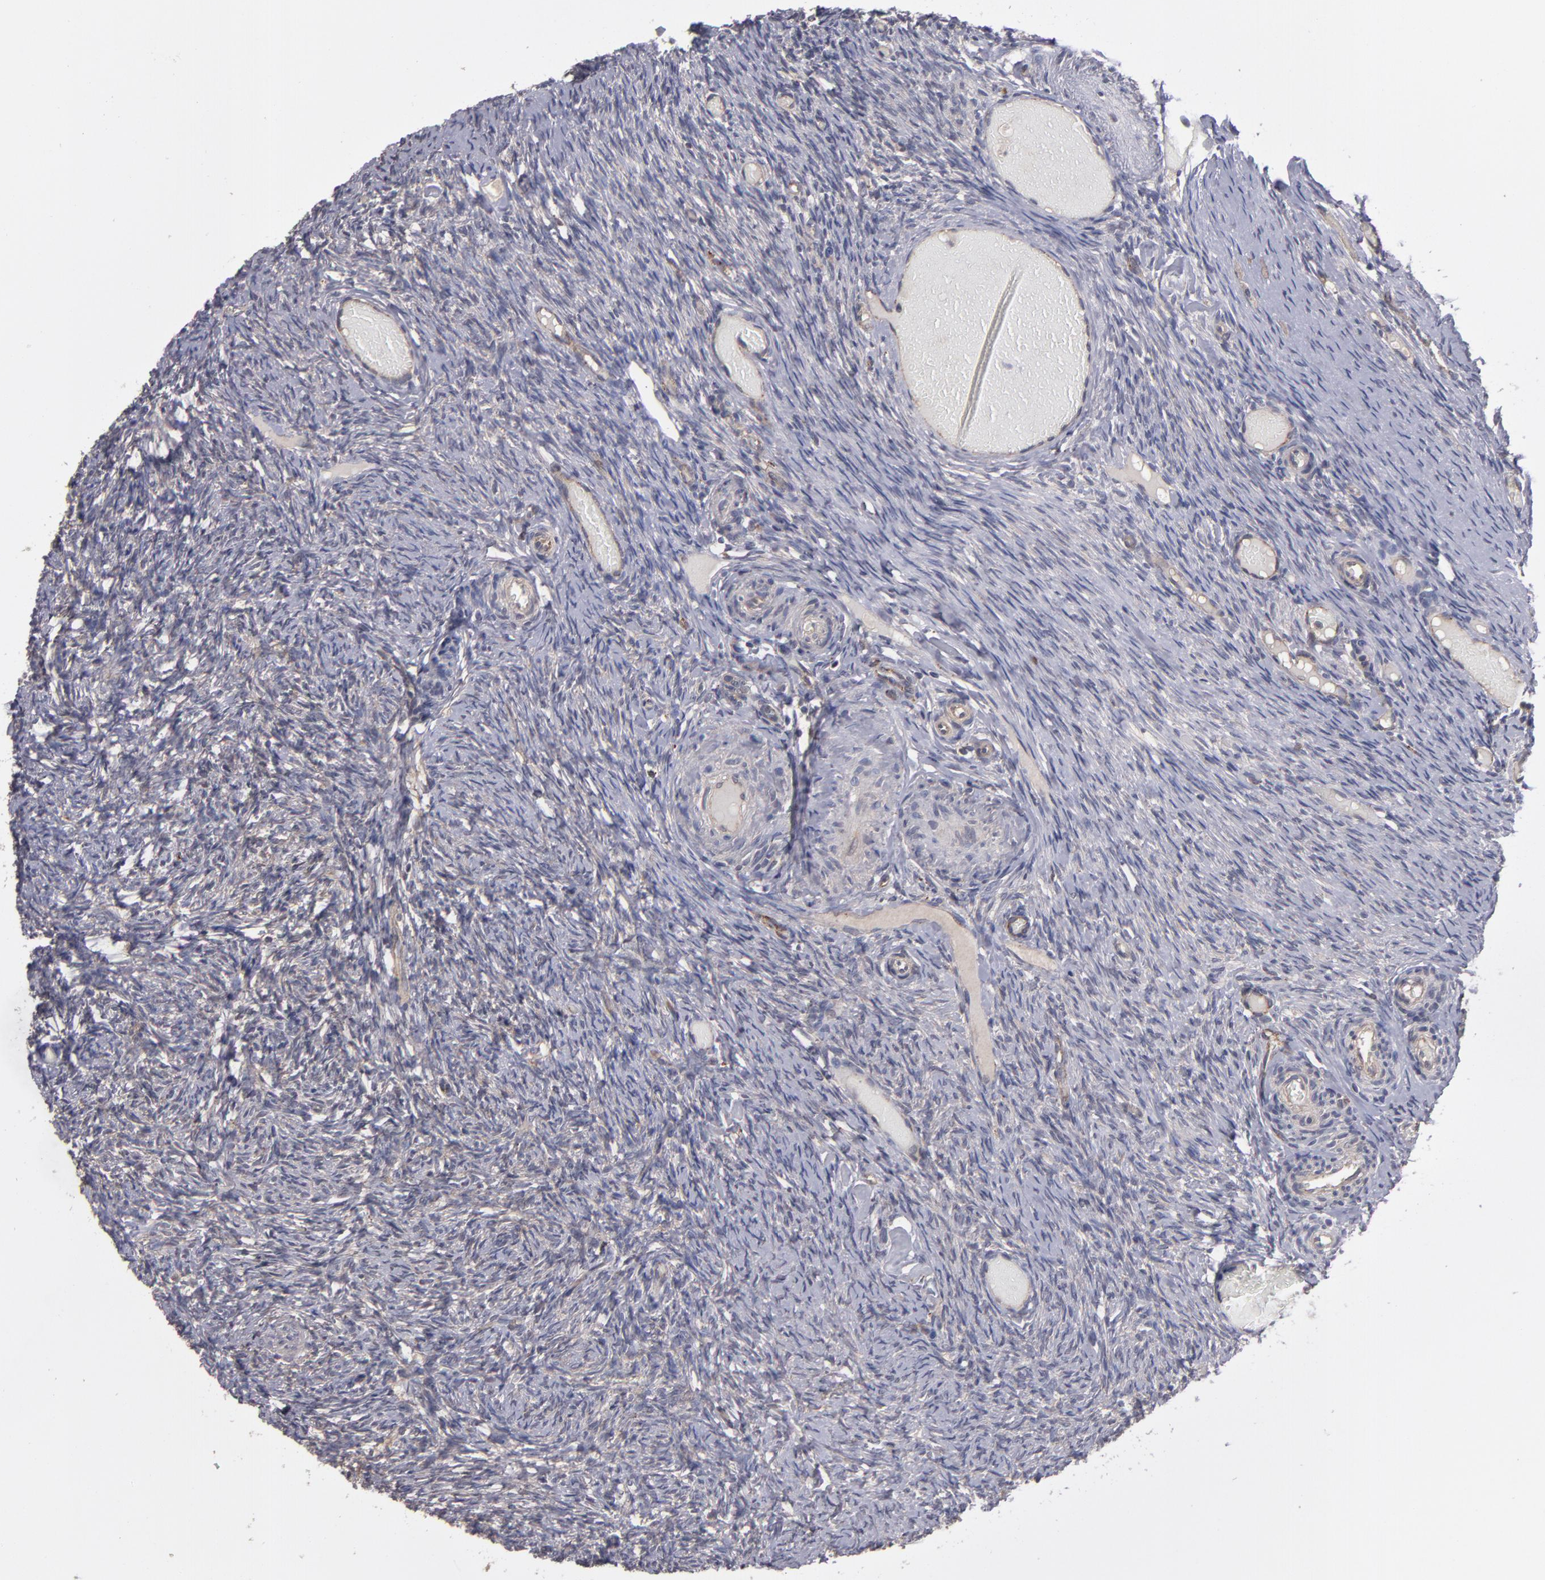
{"staining": {"intensity": "weak", "quantity": ">75%", "location": "cytoplasmic/membranous"}, "tissue": "ovary", "cell_type": "Follicle cells", "image_type": "normal", "snomed": [{"axis": "morphology", "description": "Normal tissue, NOS"}, {"axis": "topography", "description": "Ovary"}], "caption": "The histopathology image displays a brown stain indicating the presence of a protein in the cytoplasmic/membranous of follicle cells in ovary. The protein of interest is shown in brown color, while the nuclei are stained blue.", "gene": "CTSO", "patient": {"sex": "female", "age": 60}}